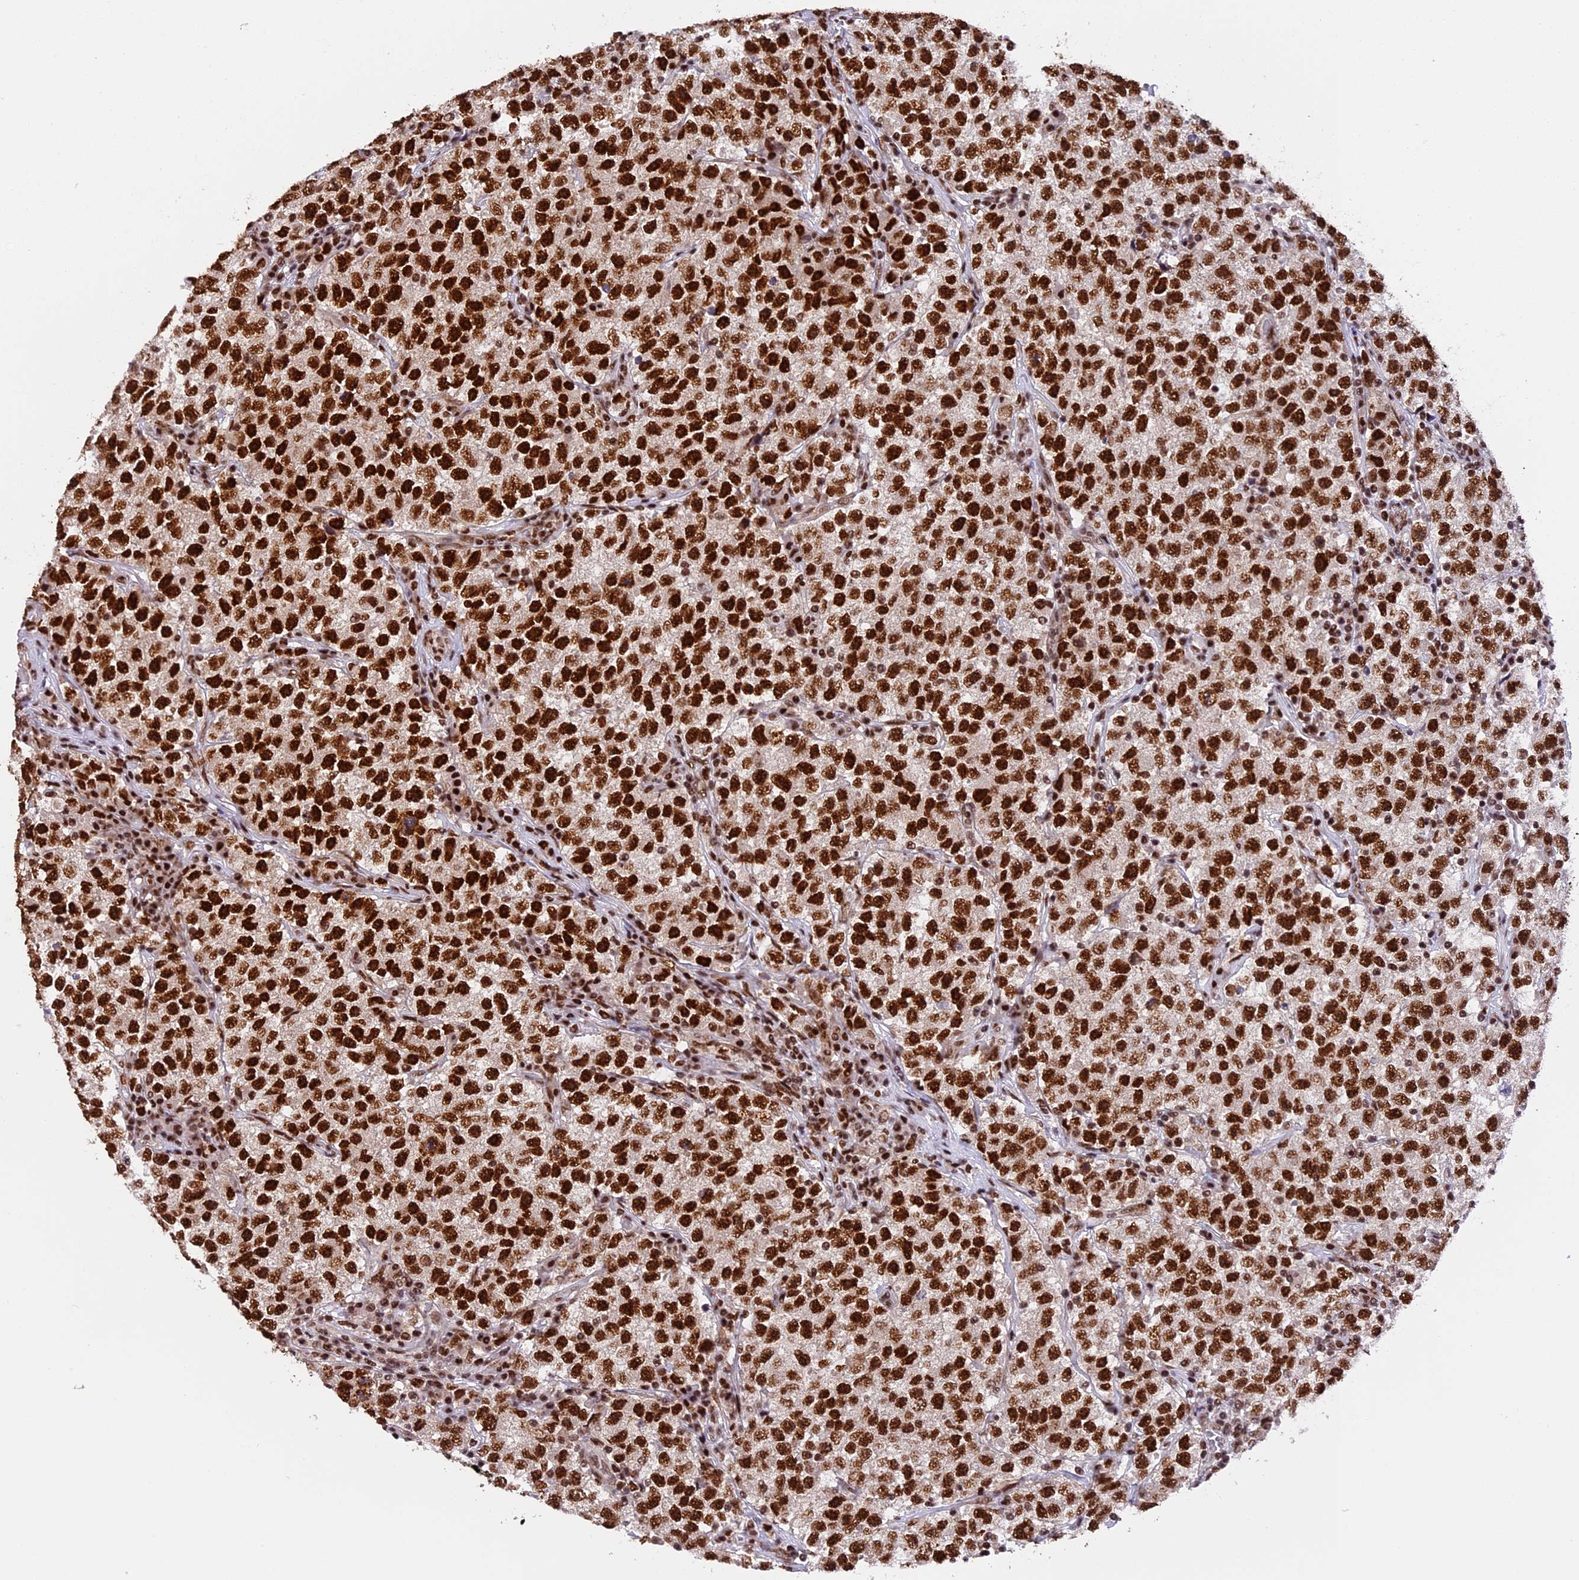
{"staining": {"intensity": "strong", "quantity": ">75%", "location": "nuclear"}, "tissue": "testis cancer", "cell_type": "Tumor cells", "image_type": "cancer", "snomed": [{"axis": "morphology", "description": "Seminoma, NOS"}, {"axis": "topography", "description": "Testis"}], "caption": "Human seminoma (testis) stained with a brown dye exhibits strong nuclear positive positivity in approximately >75% of tumor cells.", "gene": "RAMAC", "patient": {"sex": "male", "age": 22}}